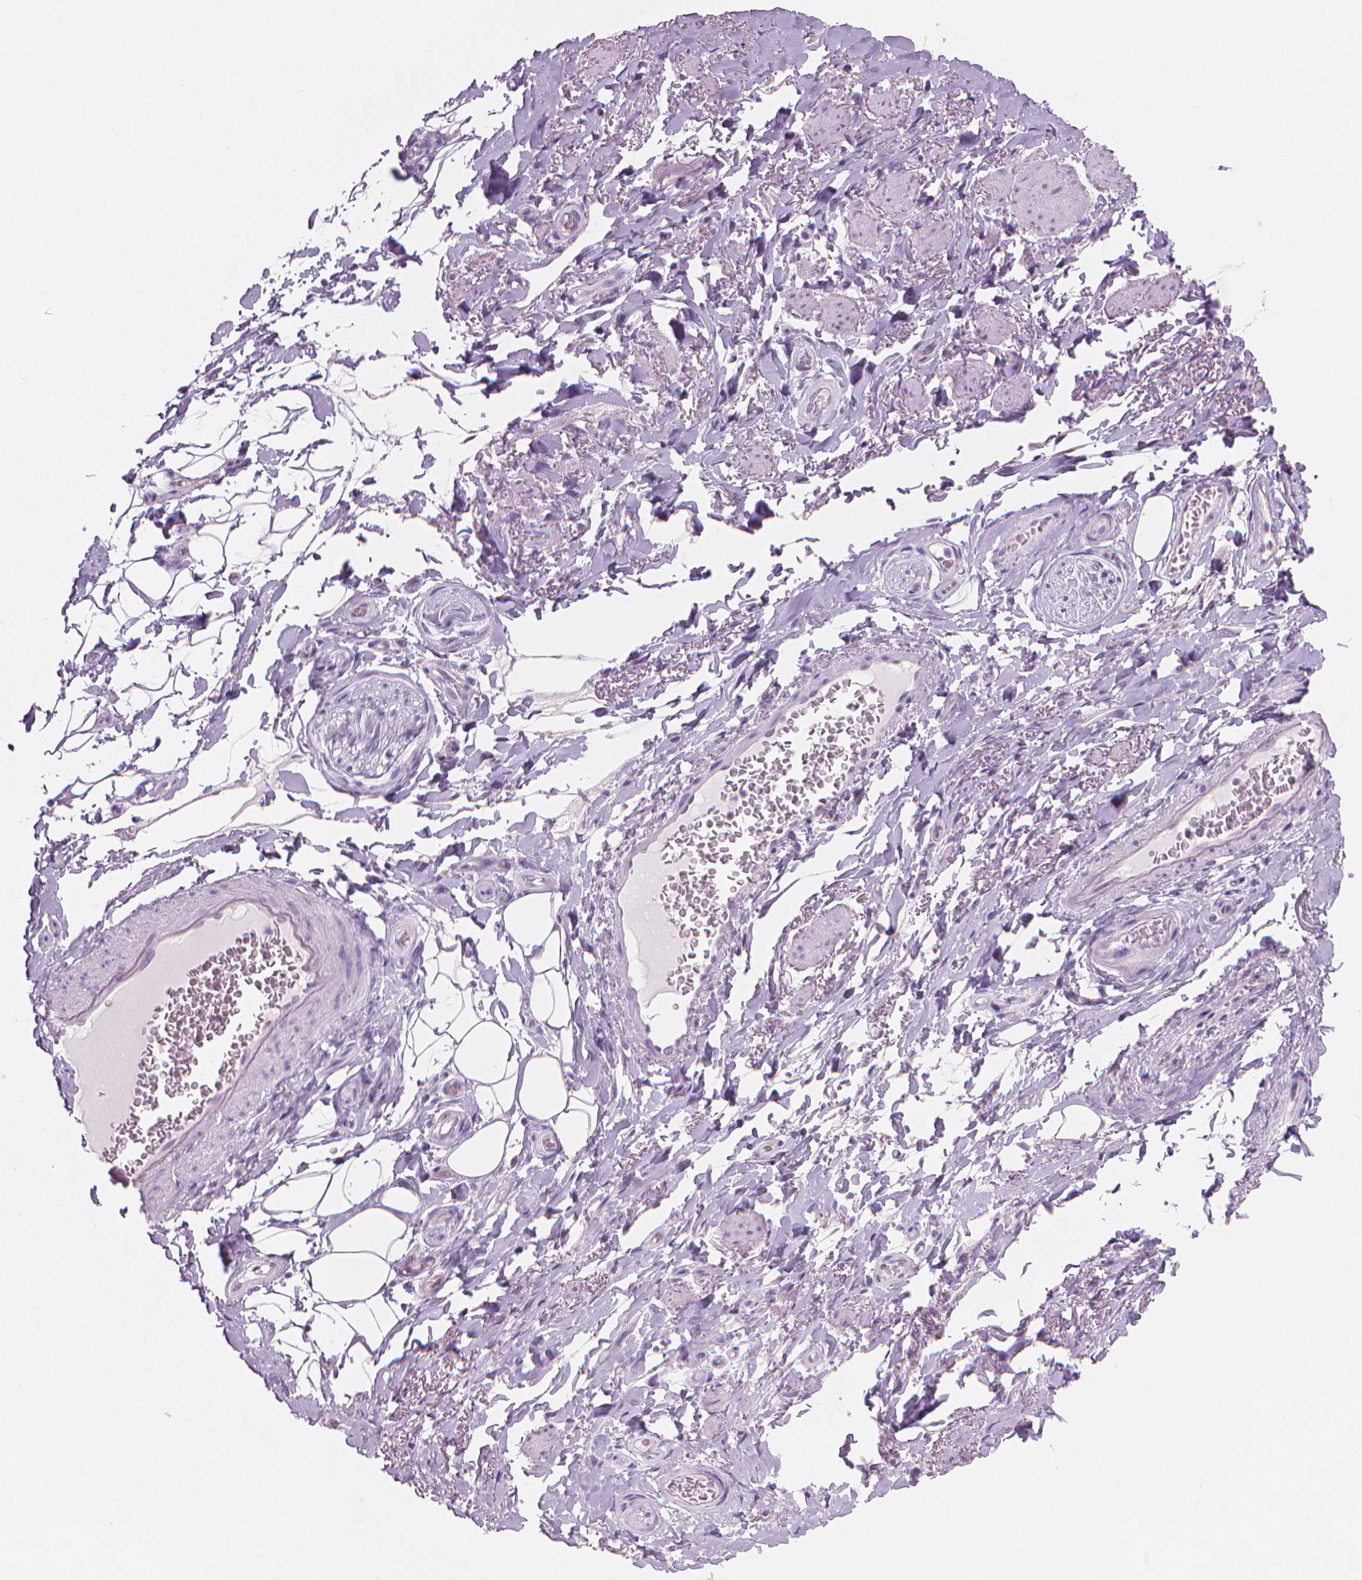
{"staining": {"intensity": "negative", "quantity": "none", "location": "none"}, "tissue": "adipose tissue", "cell_type": "Adipocytes", "image_type": "normal", "snomed": [{"axis": "morphology", "description": "Normal tissue, NOS"}, {"axis": "topography", "description": "Anal"}, {"axis": "topography", "description": "Peripheral nerve tissue"}], "caption": "Micrograph shows no significant protein positivity in adipocytes of unremarkable adipose tissue.", "gene": "ENSG00000187186", "patient": {"sex": "male", "age": 53}}